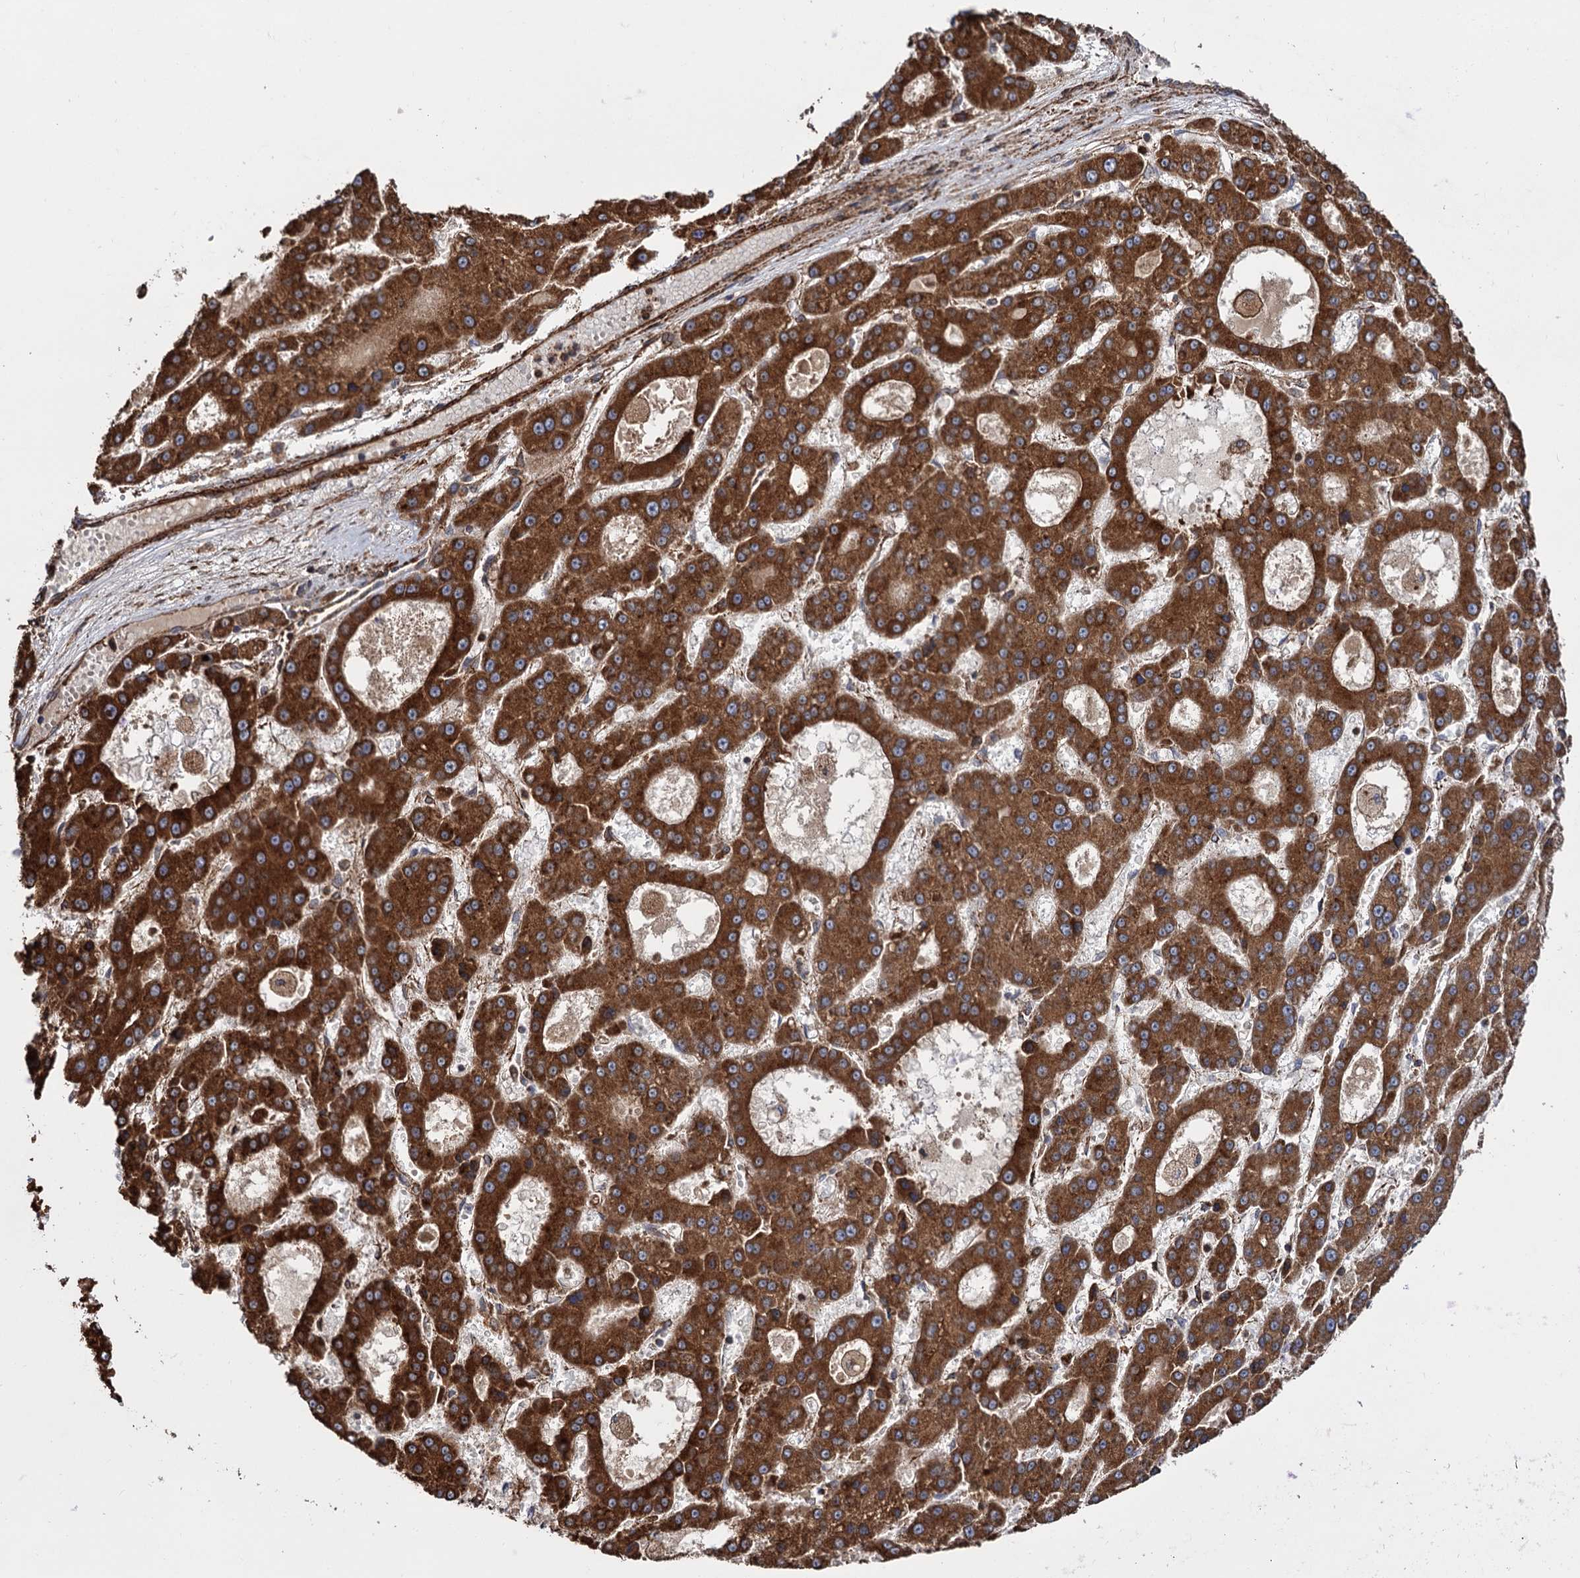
{"staining": {"intensity": "strong", "quantity": ">75%", "location": "cytoplasmic/membranous"}, "tissue": "liver cancer", "cell_type": "Tumor cells", "image_type": "cancer", "snomed": [{"axis": "morphology", "description": "Carcinoma, Hepatocellular, NOS"}, {"axis": "topography", "description": "Liver"}], "caption": "Liver cancer (hepatocellular carcinoma) stained with a protein marker reveals strong staining in tumor cells.", "gene": "ATP8B4", "patient": {"sex": "male", "age": 70}}